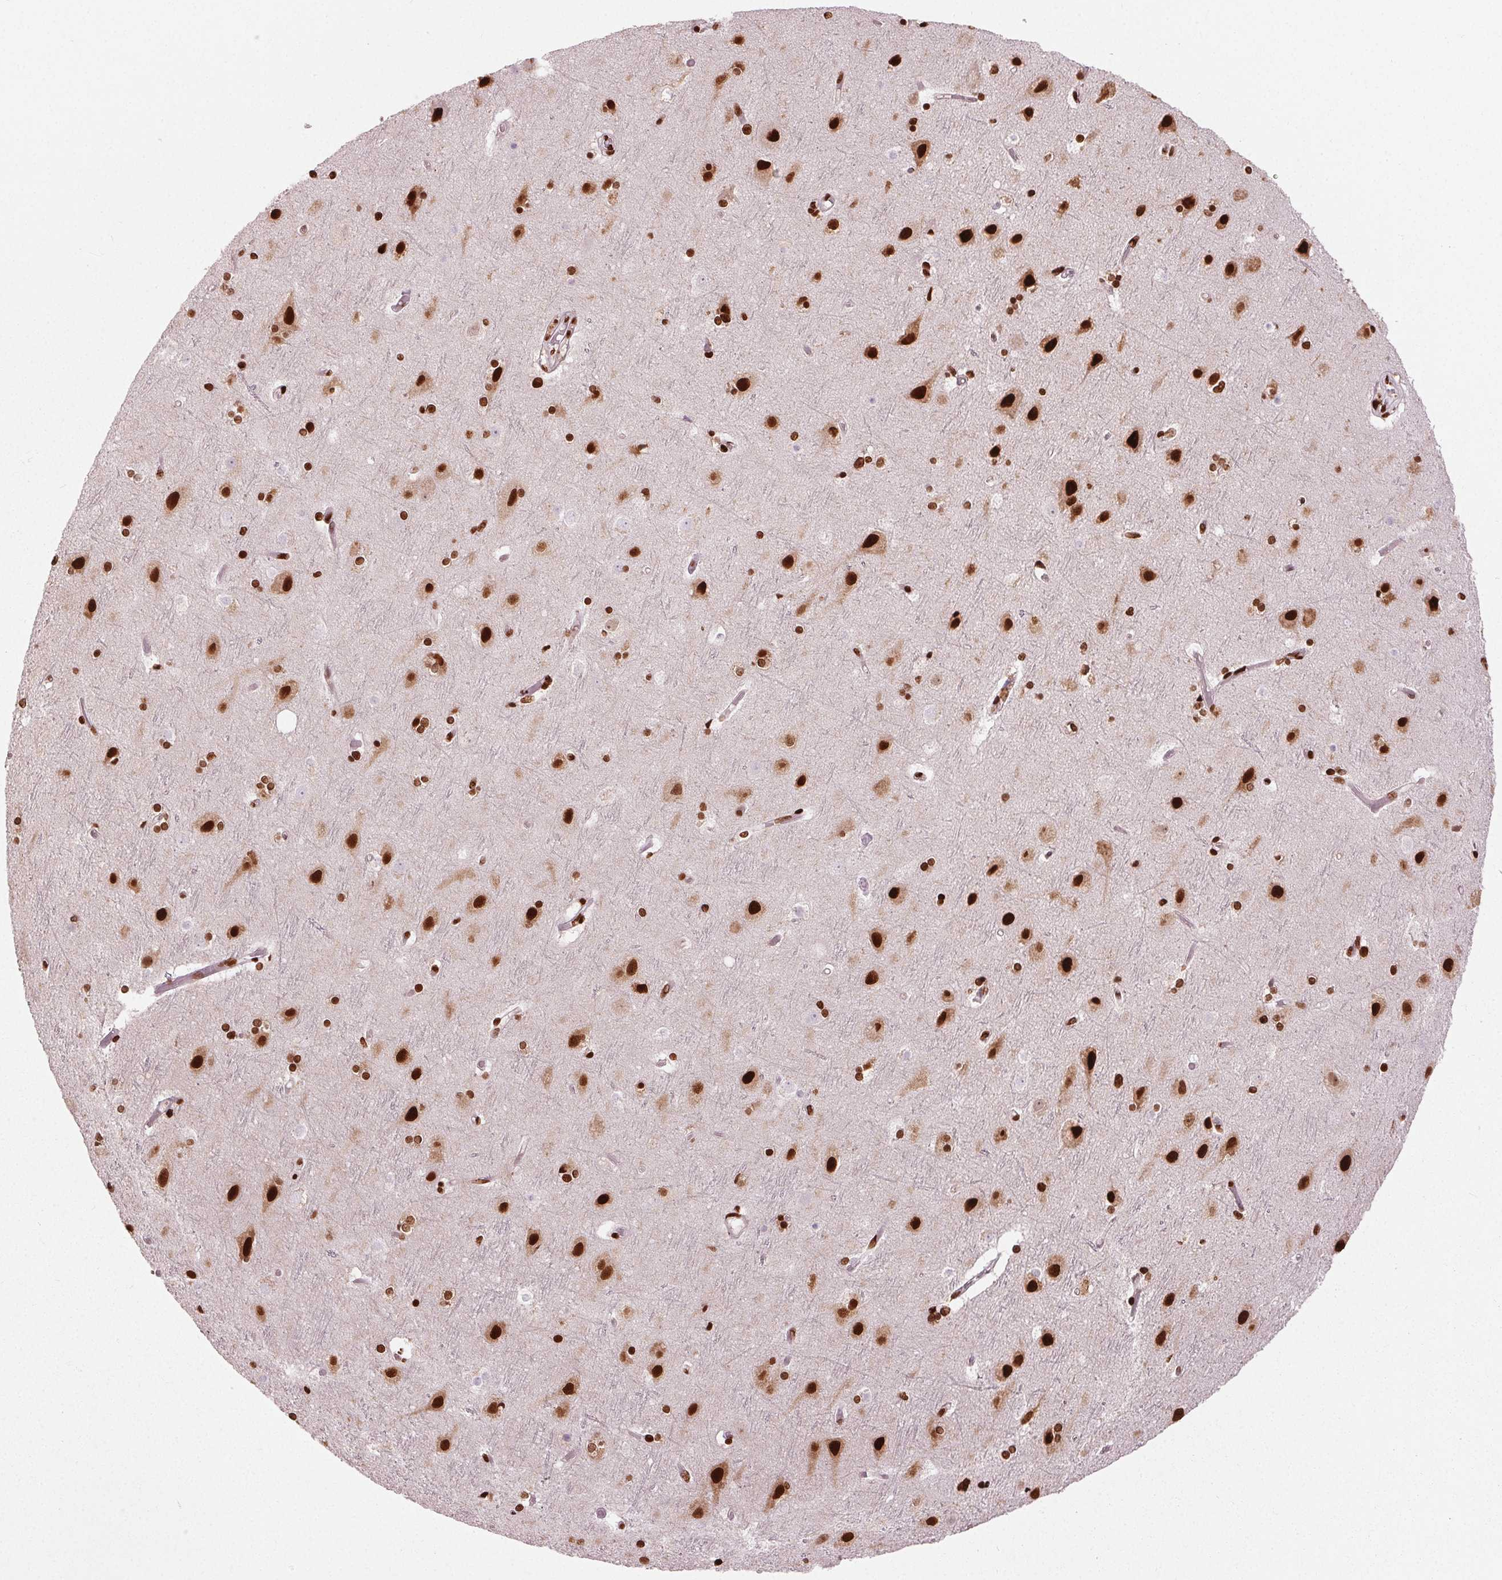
{"staining": {"intensity": "strong", "quantity": ">75%", "location": "nuclear"}, "tissue": "cerebral cortex", "cell_type": "Endothelial cells", "image_type": "normal", "snomed": [{"axis": "morphology", "description": "Normal tissue, NOS"}, {"axis": "topography", "description": "Cerebral cortex"}], "caption": "High-power microscopy captured an IHC micrograph of normal cerebral cortex, revealing strong nuclear expression in about >75% of endothelial cells.", "gene": "BRD4", "patient": {"sex": "female", "age": 52}}